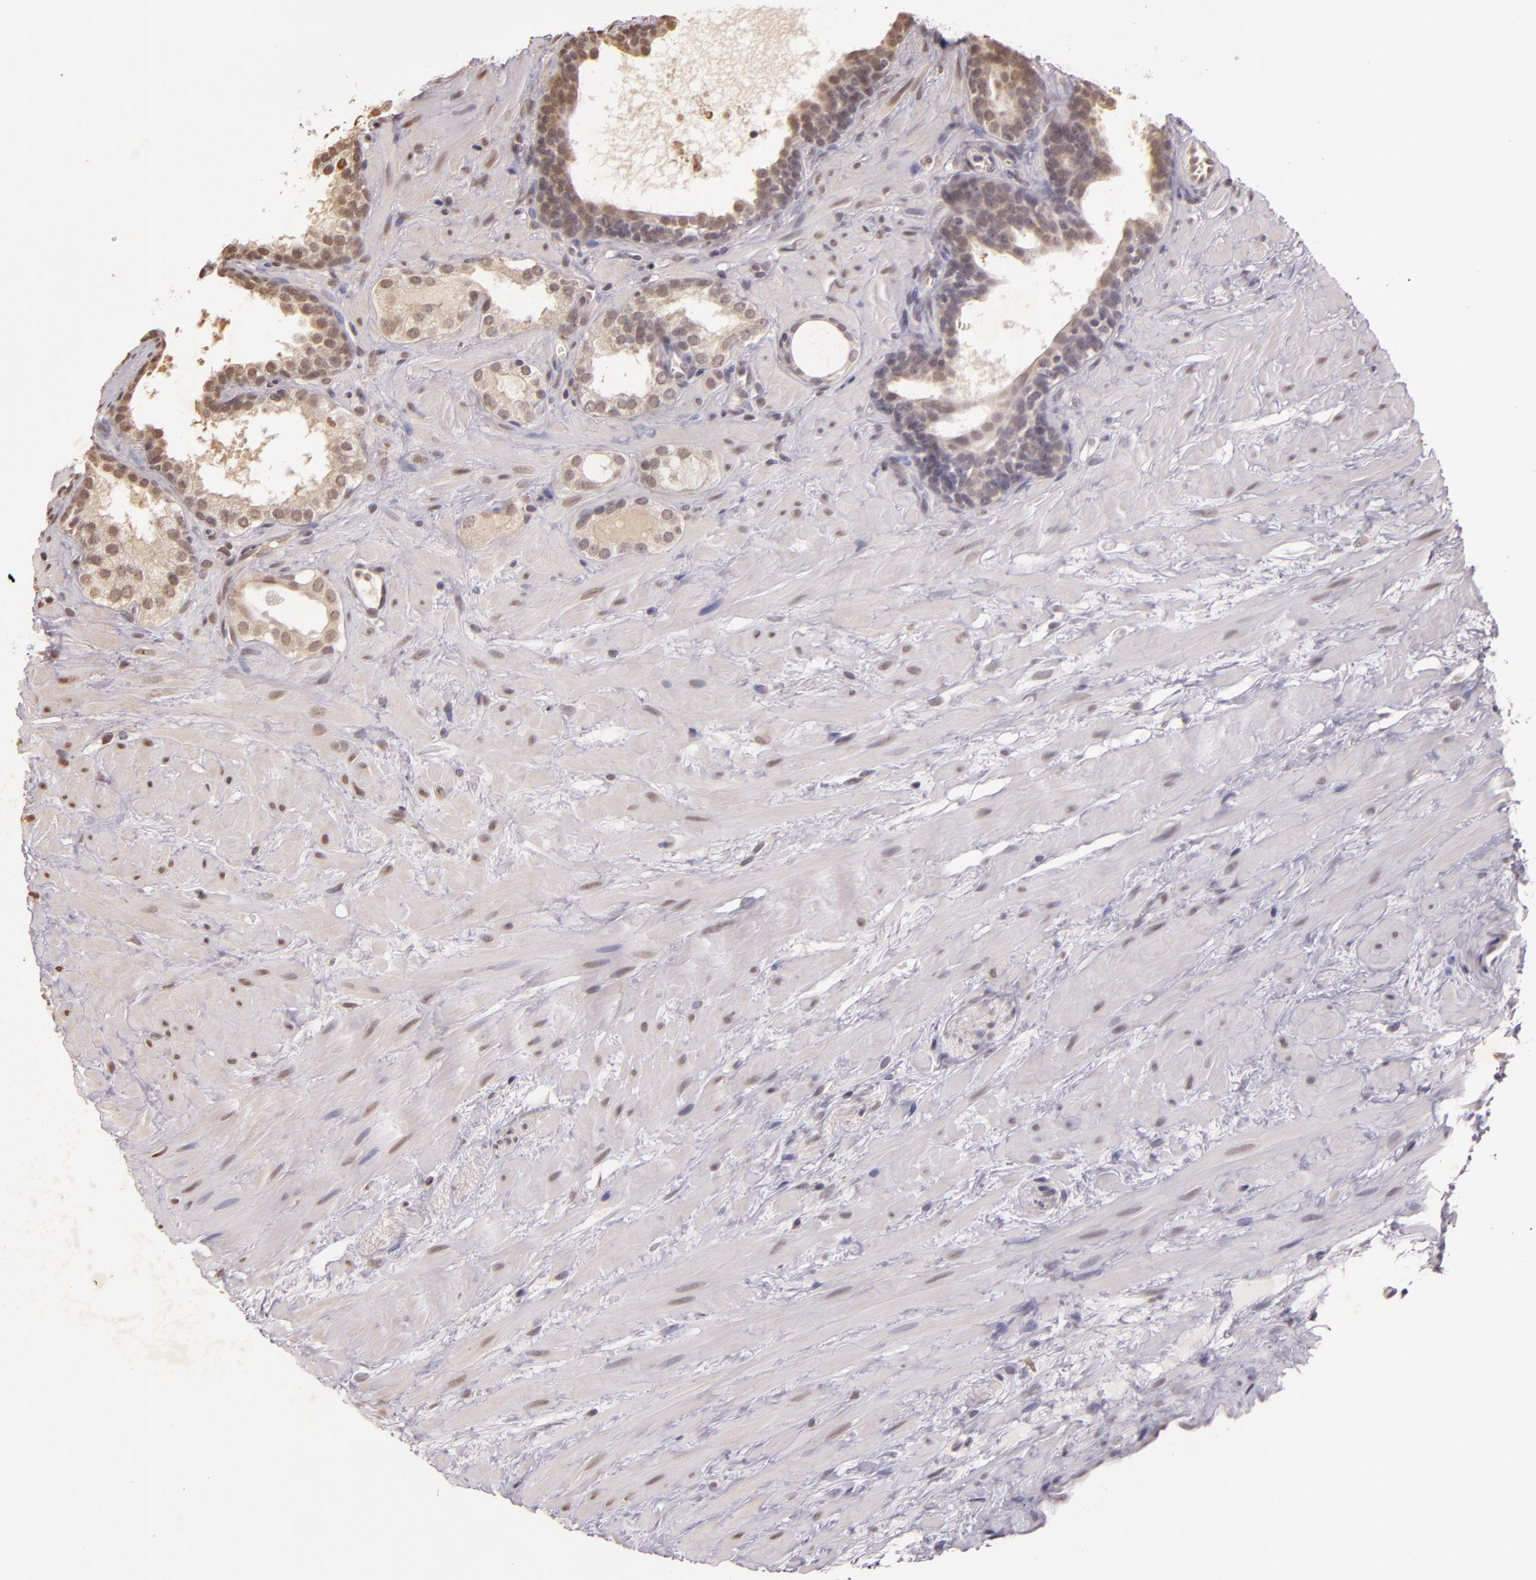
{"staining": {"intensity": "weak", "quantity": ">75%", "location": "cytoplasmic/membranous,nuclear"}, "tissue": "prostate cancer", "cell_type": "Tumor cells", "image_type": "cancer", "snomed": [{"axis": "morphology", "description": "Adenocarcinoma, Low grade"}, {"axis": "topography", "description": "Prostate"}], "caption": "Tumor cells demonstrate weak cytoplasmic/membranous and nuclear expression in about >75% of cells in prostate cancer.", "gene": "CUL1", "patient": {"sex": "male", "age": 57}}